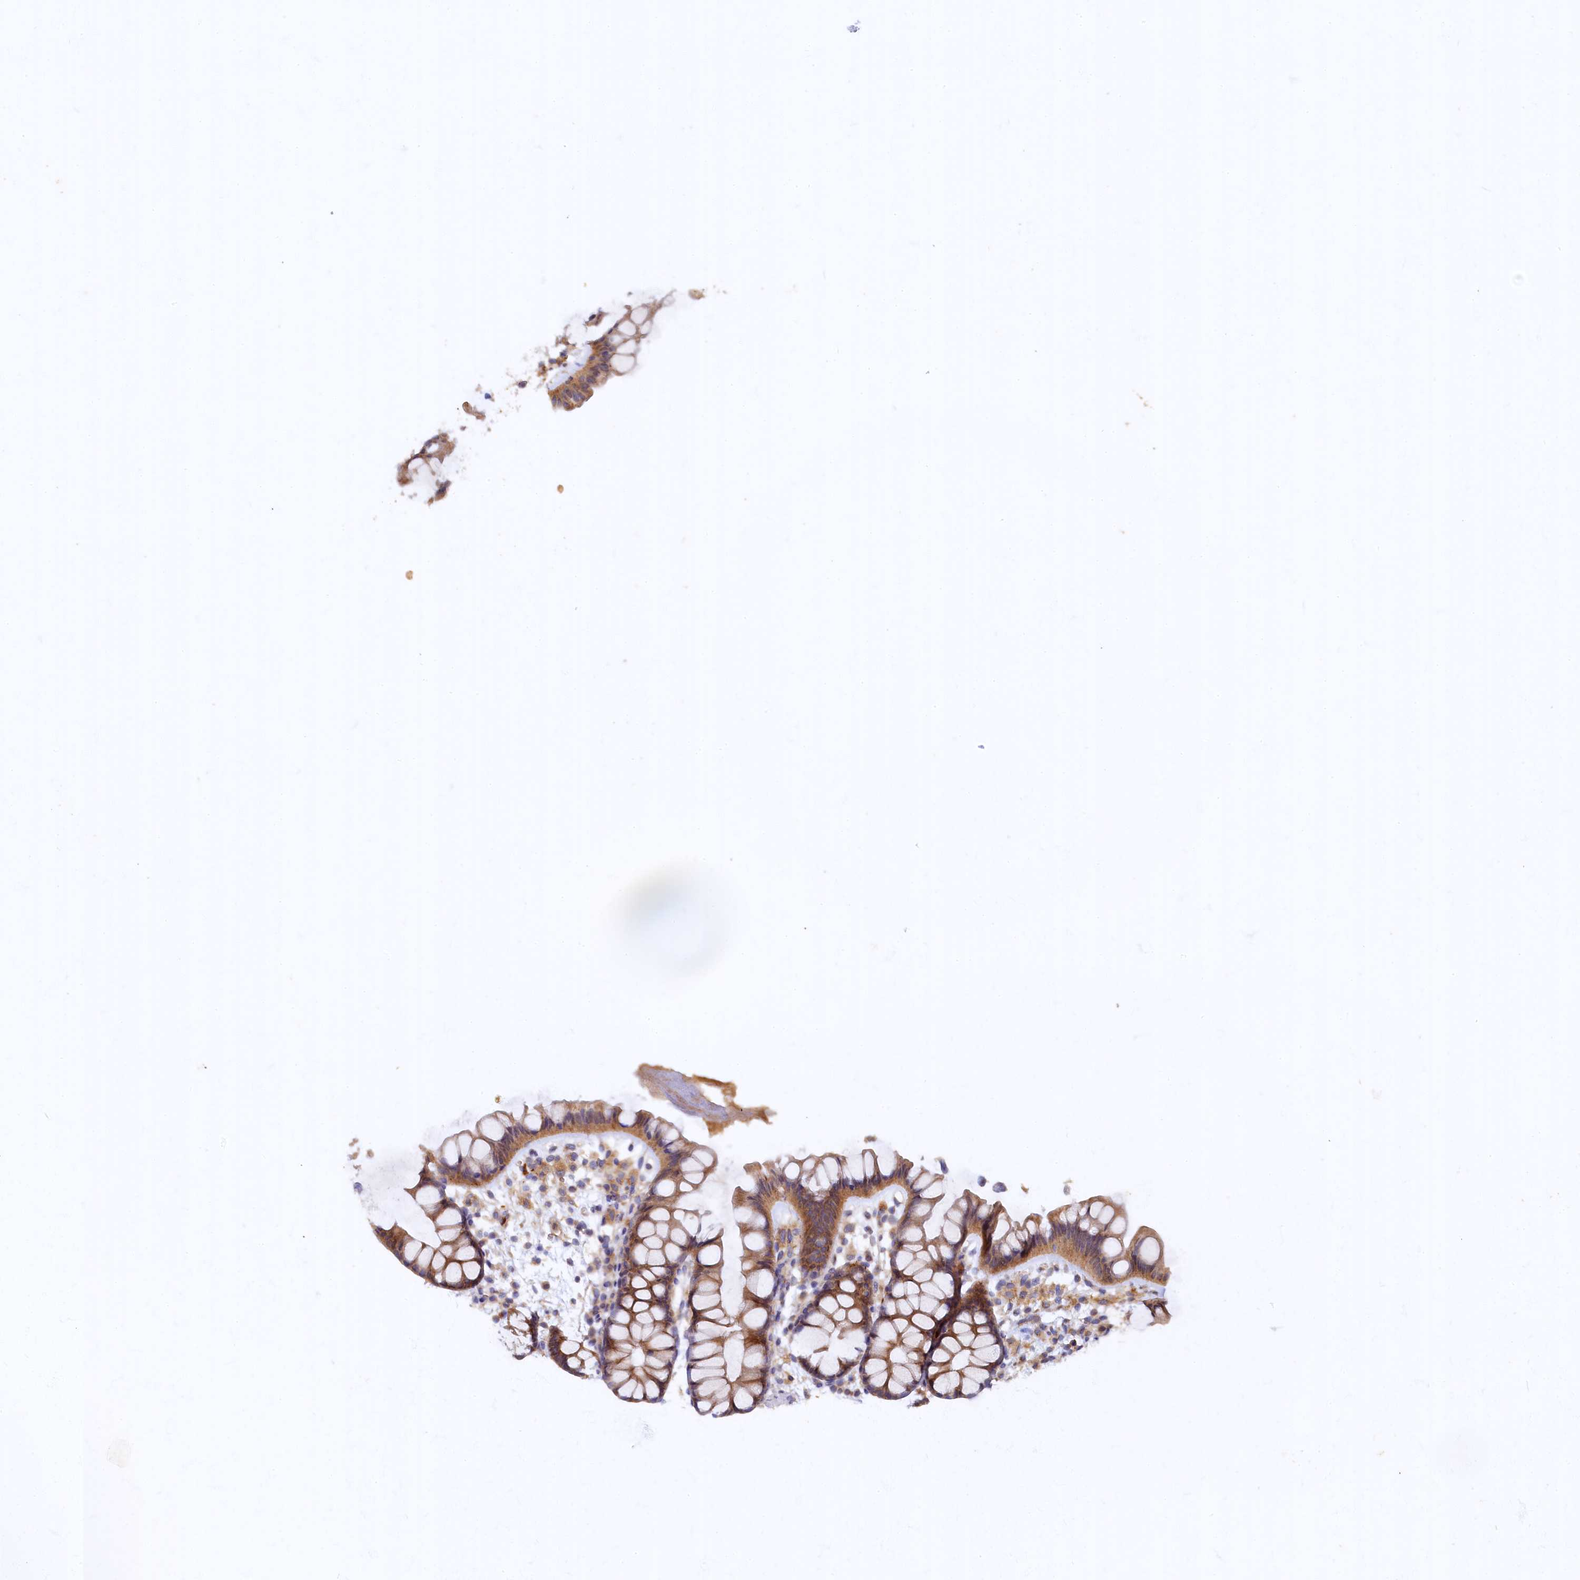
{"staining": {"intensity": "strong", "quantity": ">75%", "location": "cytoplasmic/membranous"}, "tissue": "colon", "cell_type": "Endothelial cells", "image_type": "normal", "snomed": [{"axis": "morphology", "description": "Normal tissue, NOS"}, {"axis": "topography", "description": "Colon"}], "caption": "Immunohistochemistry (IHC) photomicrograph of normal colon: colon stained using immunohistochemistry reveals high levels of strong protein expression localized specifically in the cytoplasmic/membranous of endothelial cells, appearing as a cytoplasmic/membranous brown color.", "gene": "ARL11", "patient": {"sex": "female", "age": 62}}